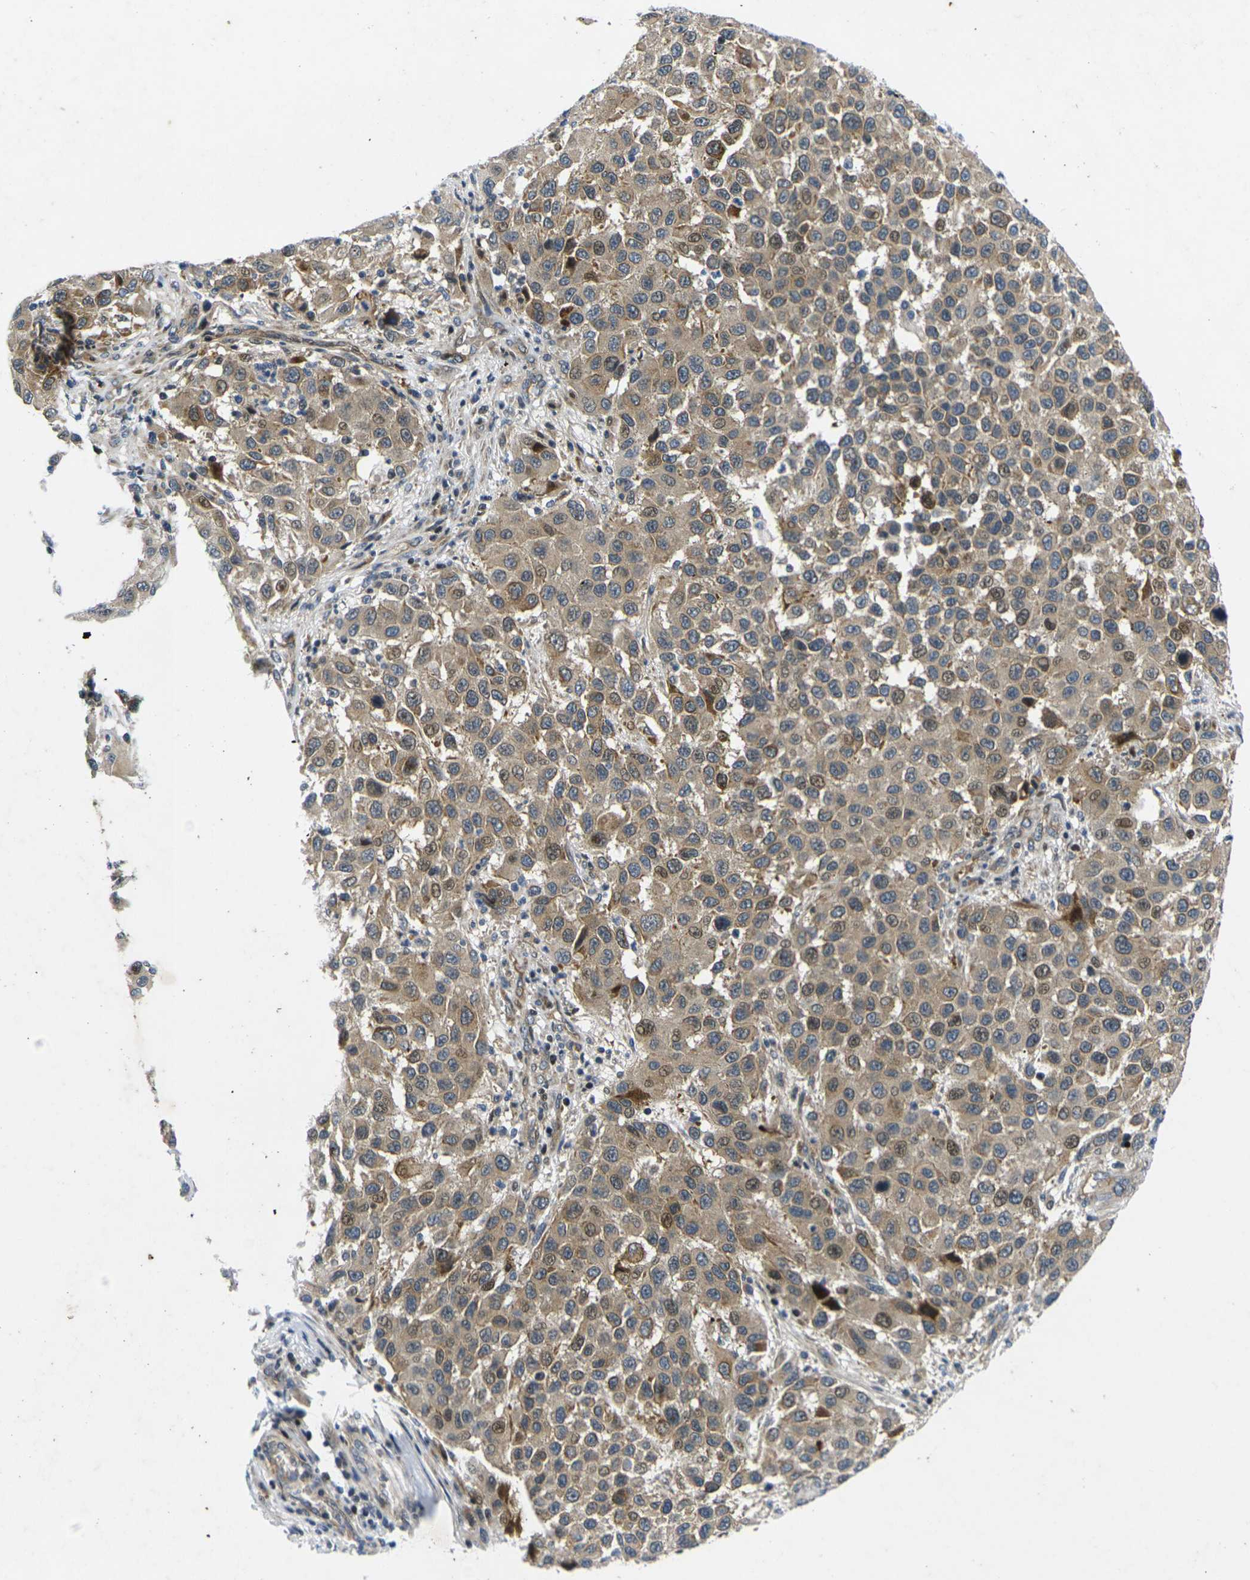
{"staining": {"intensity": "weak", "quantity": ">75%", "location": "cytoplasmic/membranous"}, "tissue": "melanoma", "cell_type": "Tumor cells", "image_type": "cancer", "snomed": [{"axis": "morphology", "description": "Malignant melanoma, Metastatic site"}, {"axis": "topography", "description": "Lymph node"}], "caption": "The photomicrograph displays immunohistochemical staining of melanoma. There is weak cytoplasmic/membranous positivity is appreciated in about >75% of tumor cells. (DAB IHC, brown staining for protein, blue staining for nuclei).", "gene": "ROBO2", "patient": {"sex": "male", "age": 61}}